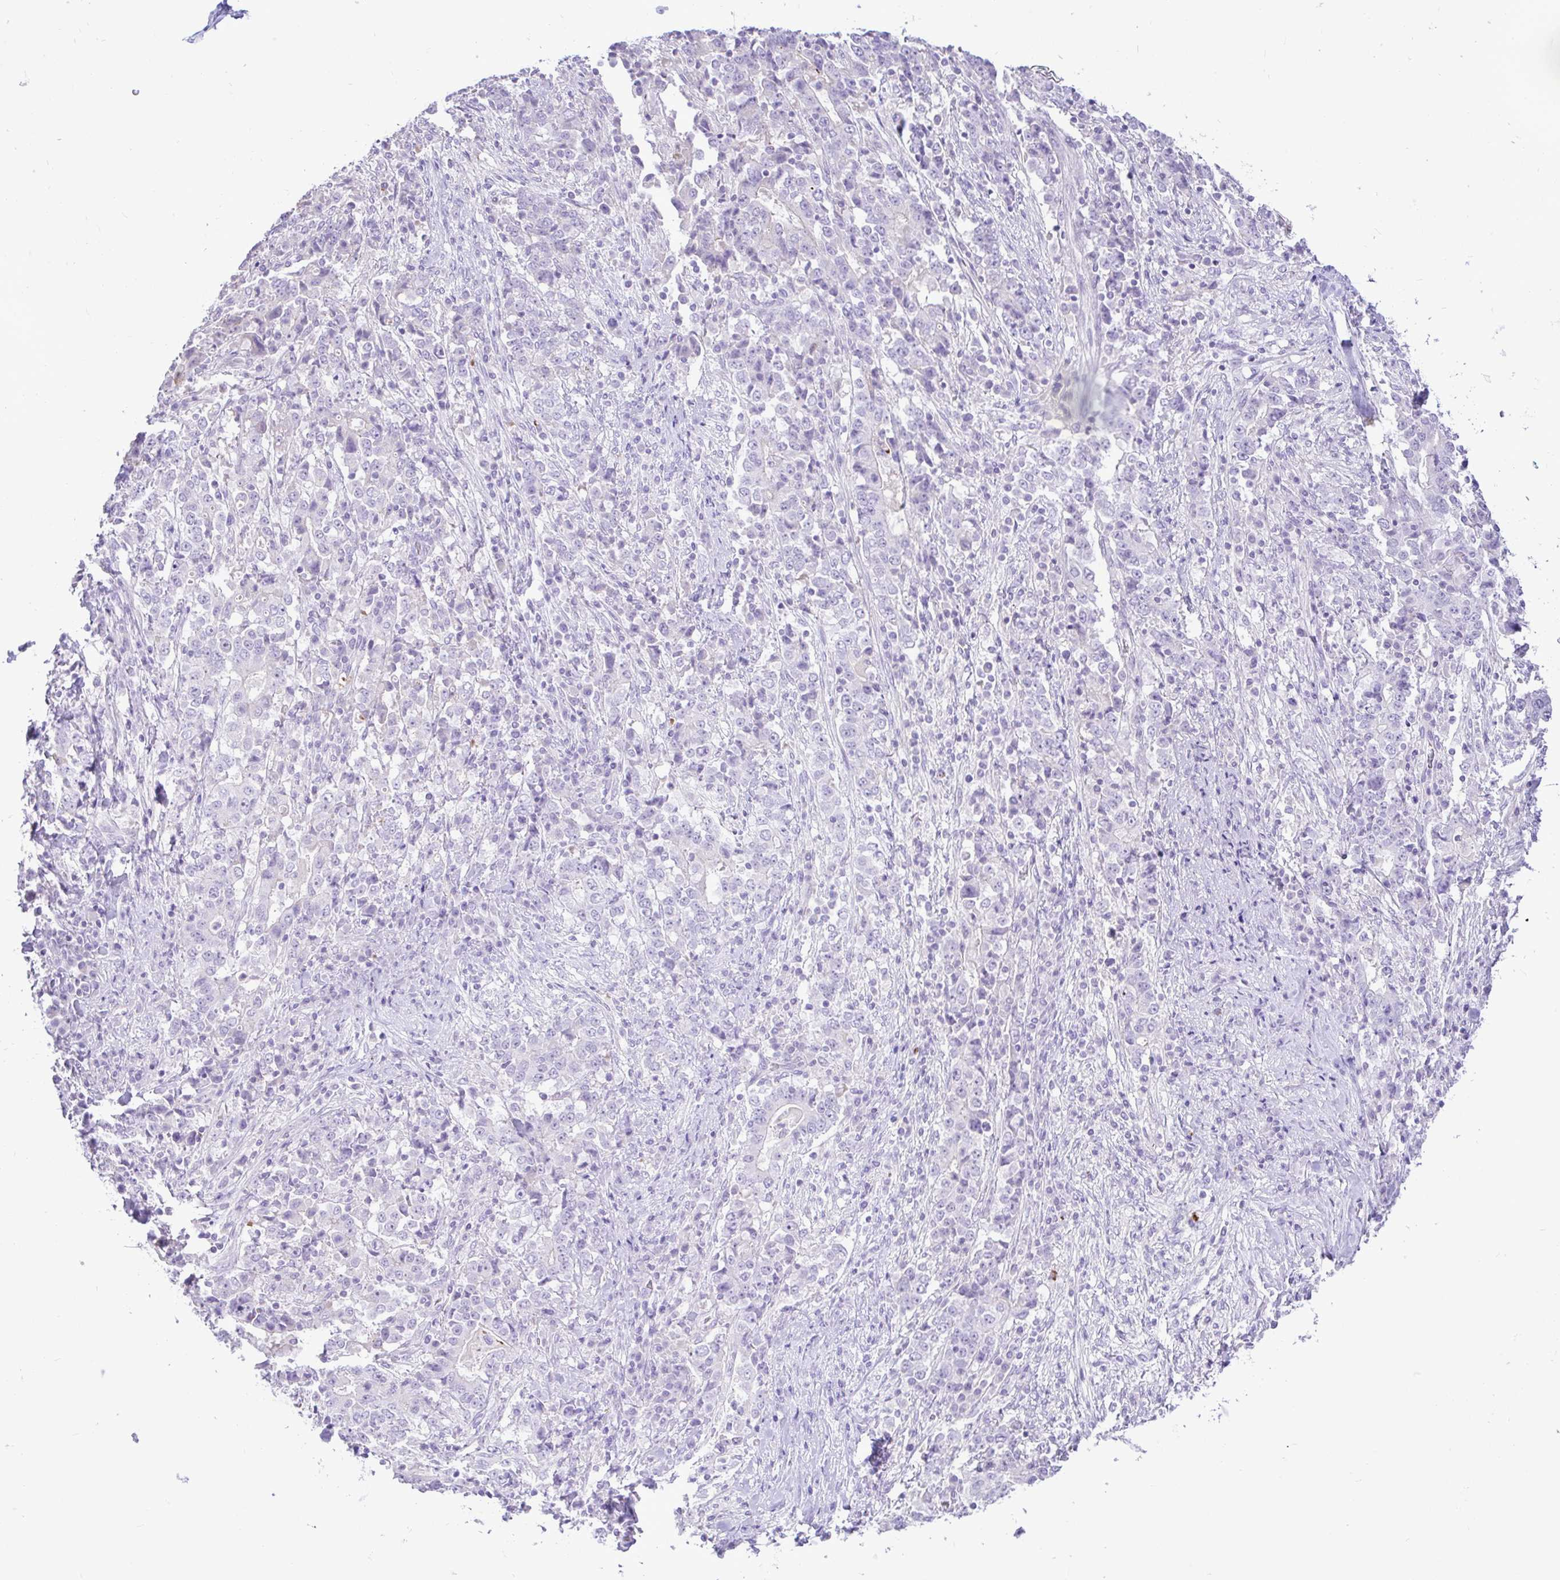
{"staining": {"intensity": "negative", "quantity": "none", "location": "none"}, "tissue": "stomach cancer", "cell_type": "Tumor cells", "image_type": "cancer", "snomed": [{"axis": "morphology", "description": "Normal tissue, NOS"}, {"axis": "morphology", "description": "Adenocarcinoma, NOS"}, {"axis": "topography", "description": "Stomach, upper"}, {"axis": "topography", "description": "Stomach"}], "caption": "This is an immunohistochemistry histopathology image of human stomach cancer (adenocarcinoma). There is no expression in tumor cells.", "gene": "ZNF101", "patient": {"sex": "male", "age": 59}}